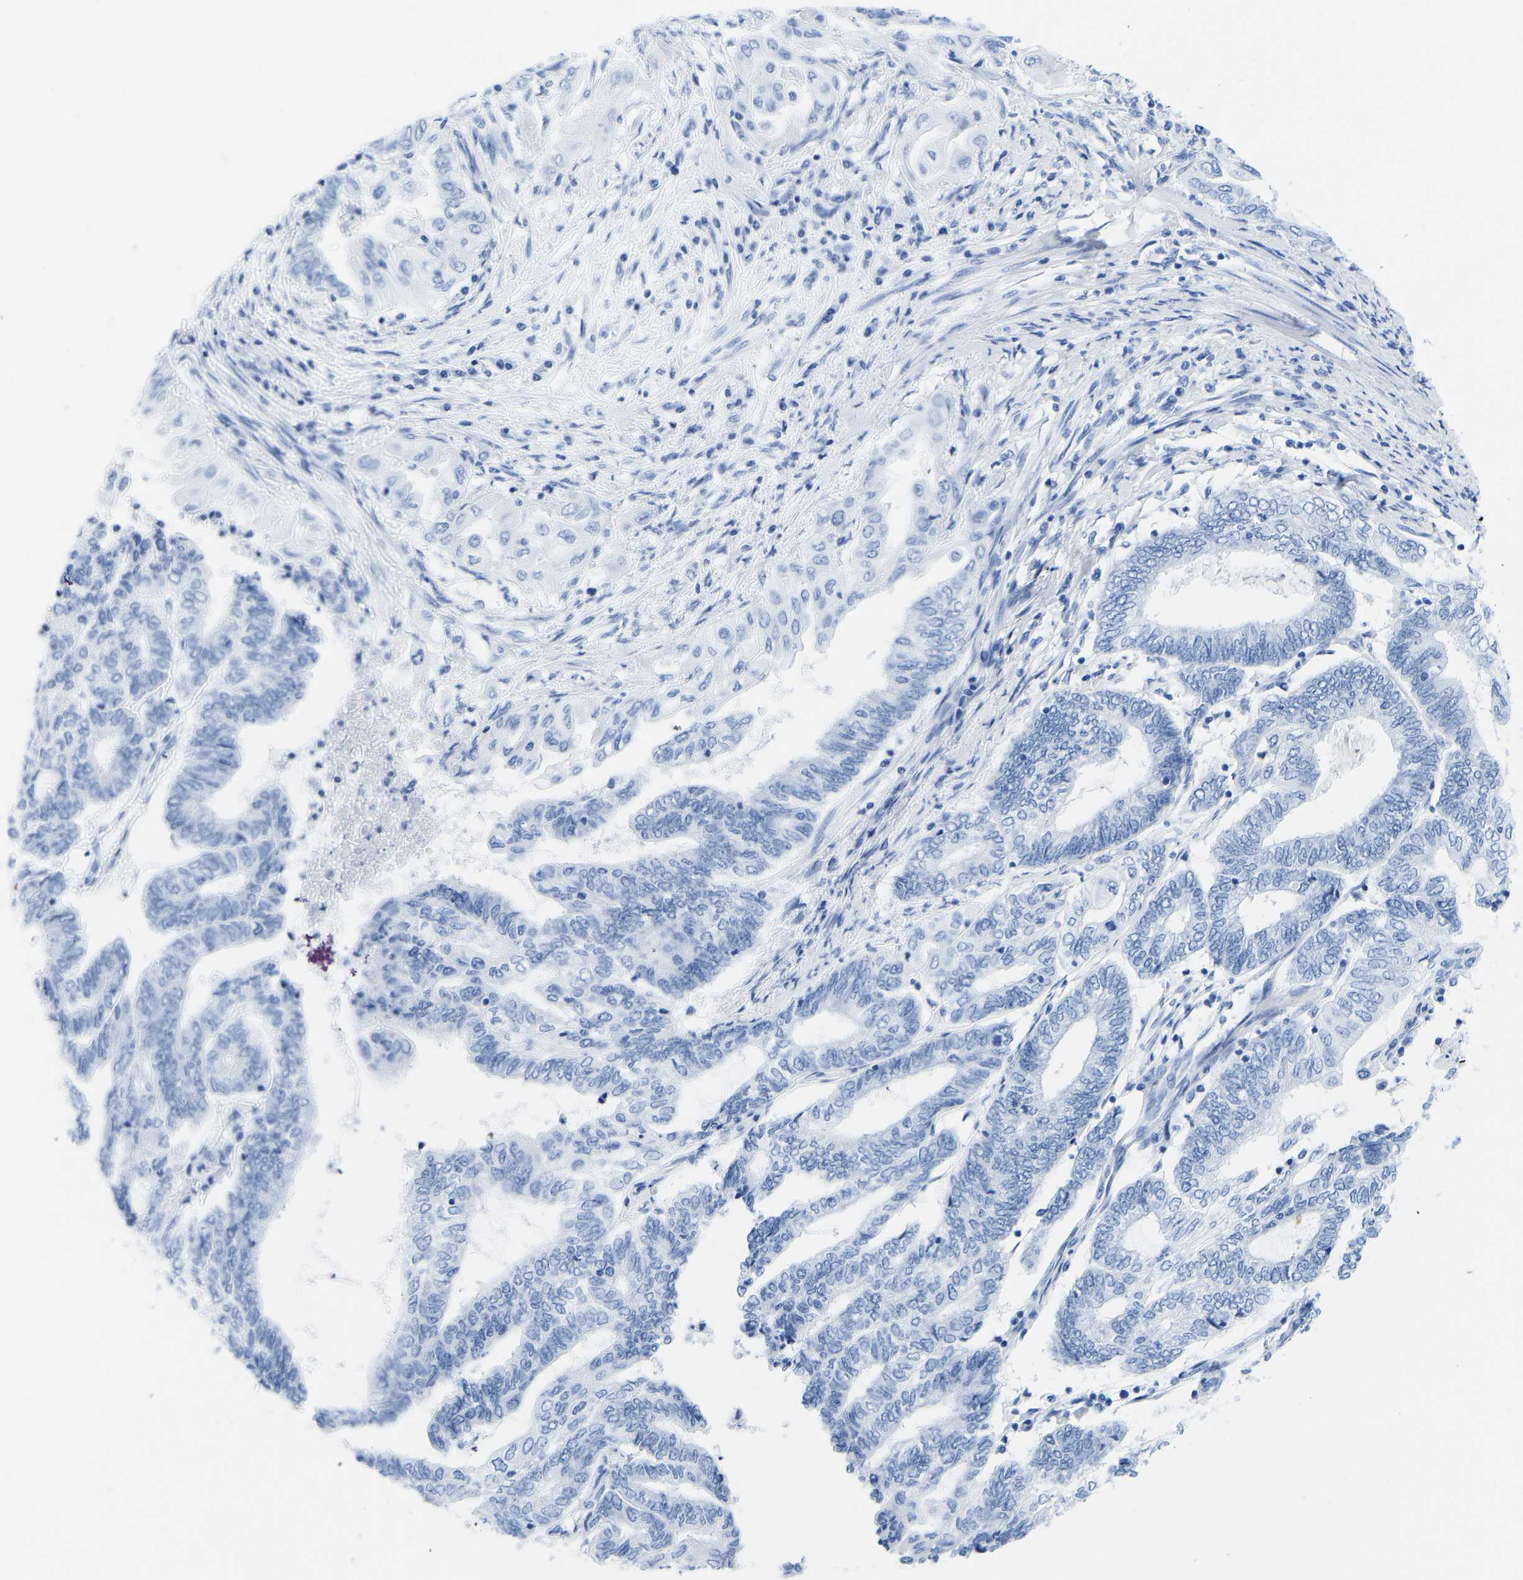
{"staining": {"intensity": "negative", "quantity": "none", "location": "none"}, "tissue": "endometrial cancer", "cell_type": "Tumor cells", "image_type": "cancer", "snomed": [{"axis": "morphology", "description": "Adenocarcinoma, NOS"}, {"axis": "topography", "description": "Uterus"}, {"axis": "topography", "description": "Endometrium"}], "caption": "The image shows no staining of tumor cells in endometrial cancer. Nuclei are stained in blue.", "gene": "ELMO2", "patient": {"sex": "female", "age": 70}}